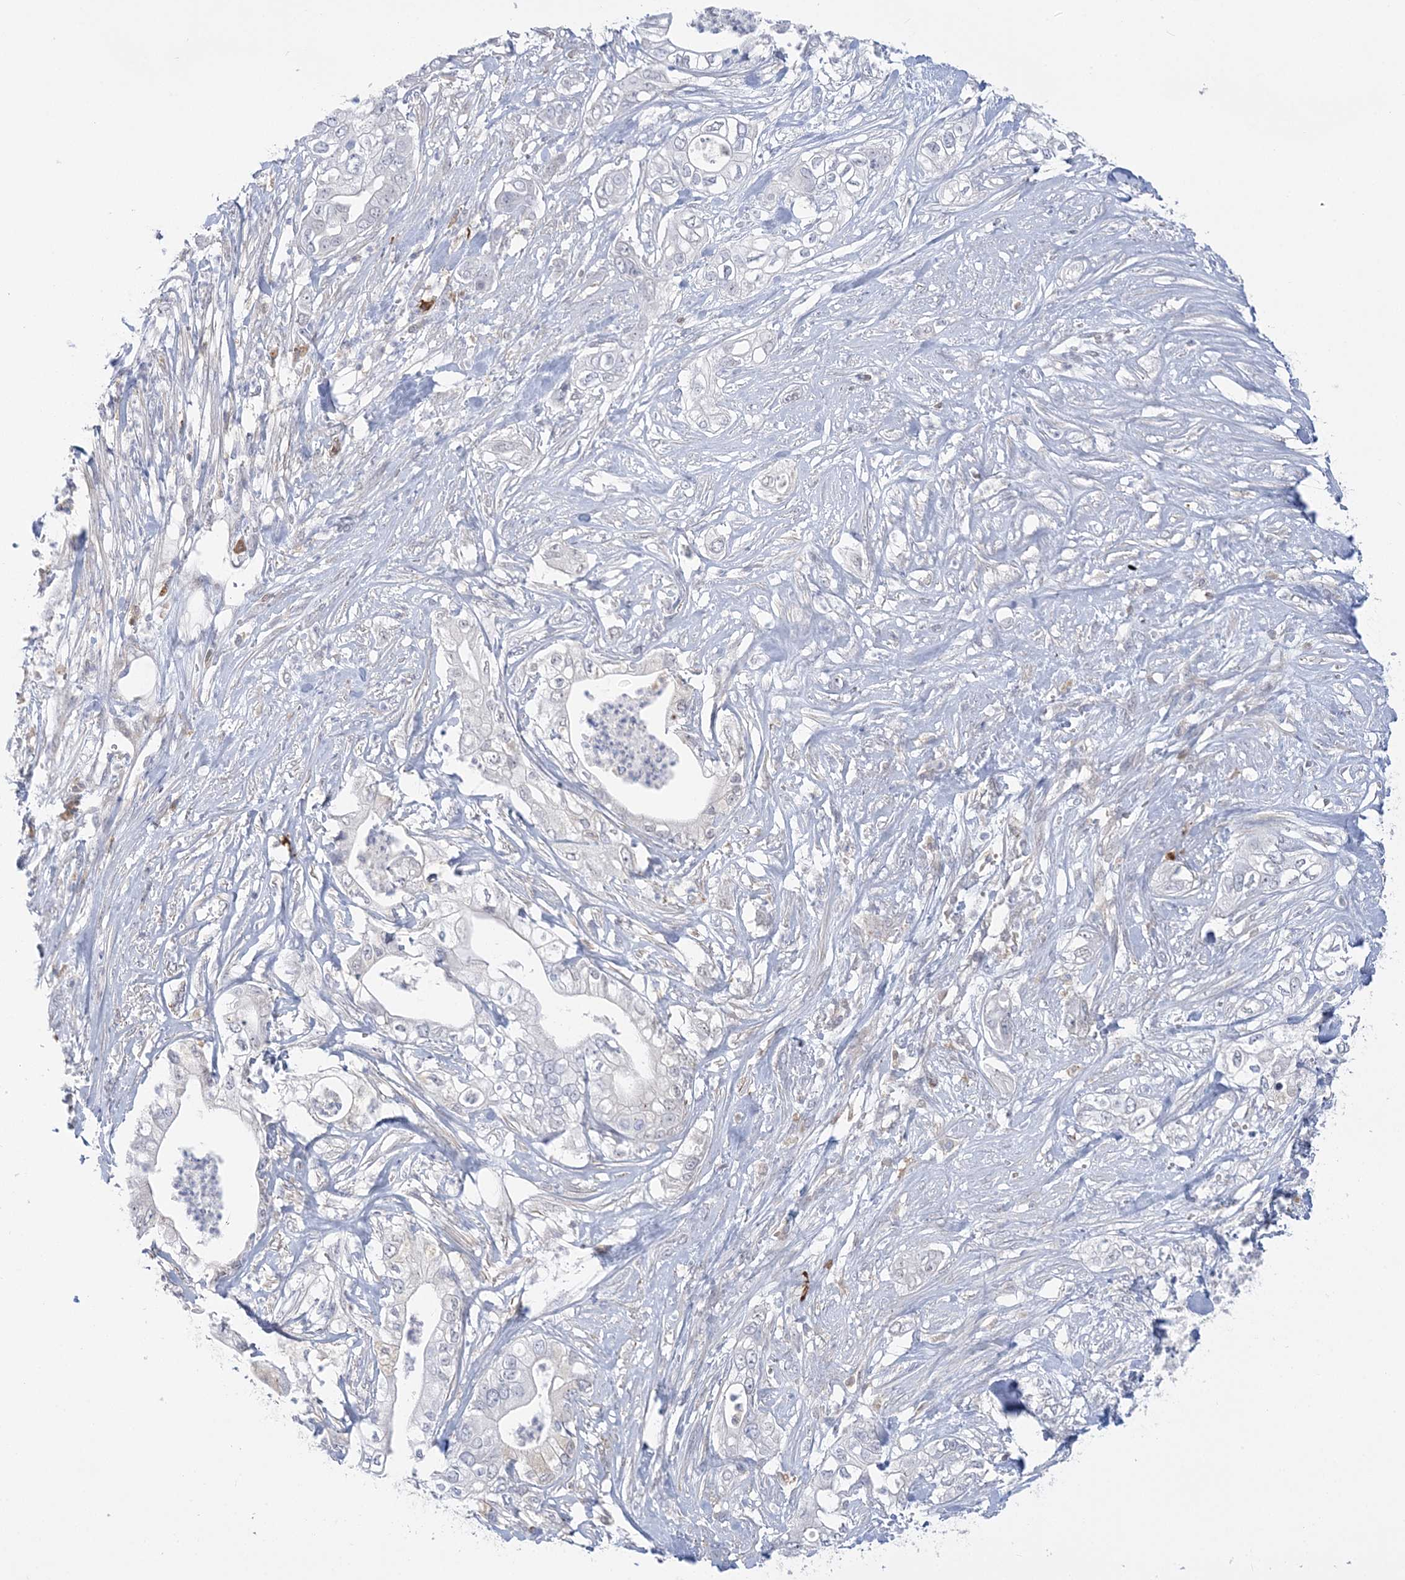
{"staining": {"intensity": "negative", "quantity": "none", "location": "none"}, "tissue": "pancreatic cancer", "cell_type": "Tumor cells", "image_type": "cancer", "snomed": [{"axis": "morphology", "description": "Adenocarcinoma, NOS"}, {"axis": "topography", "description": "Pancreas"}], "caption": "DAB (3,3'-diaminobenzidine) immunohistochemical staining of human pancreatic cancer displays no significant expression in tumor cells.", "gene": "HAAO", "patient": {"sex": "female", "age": 78}}